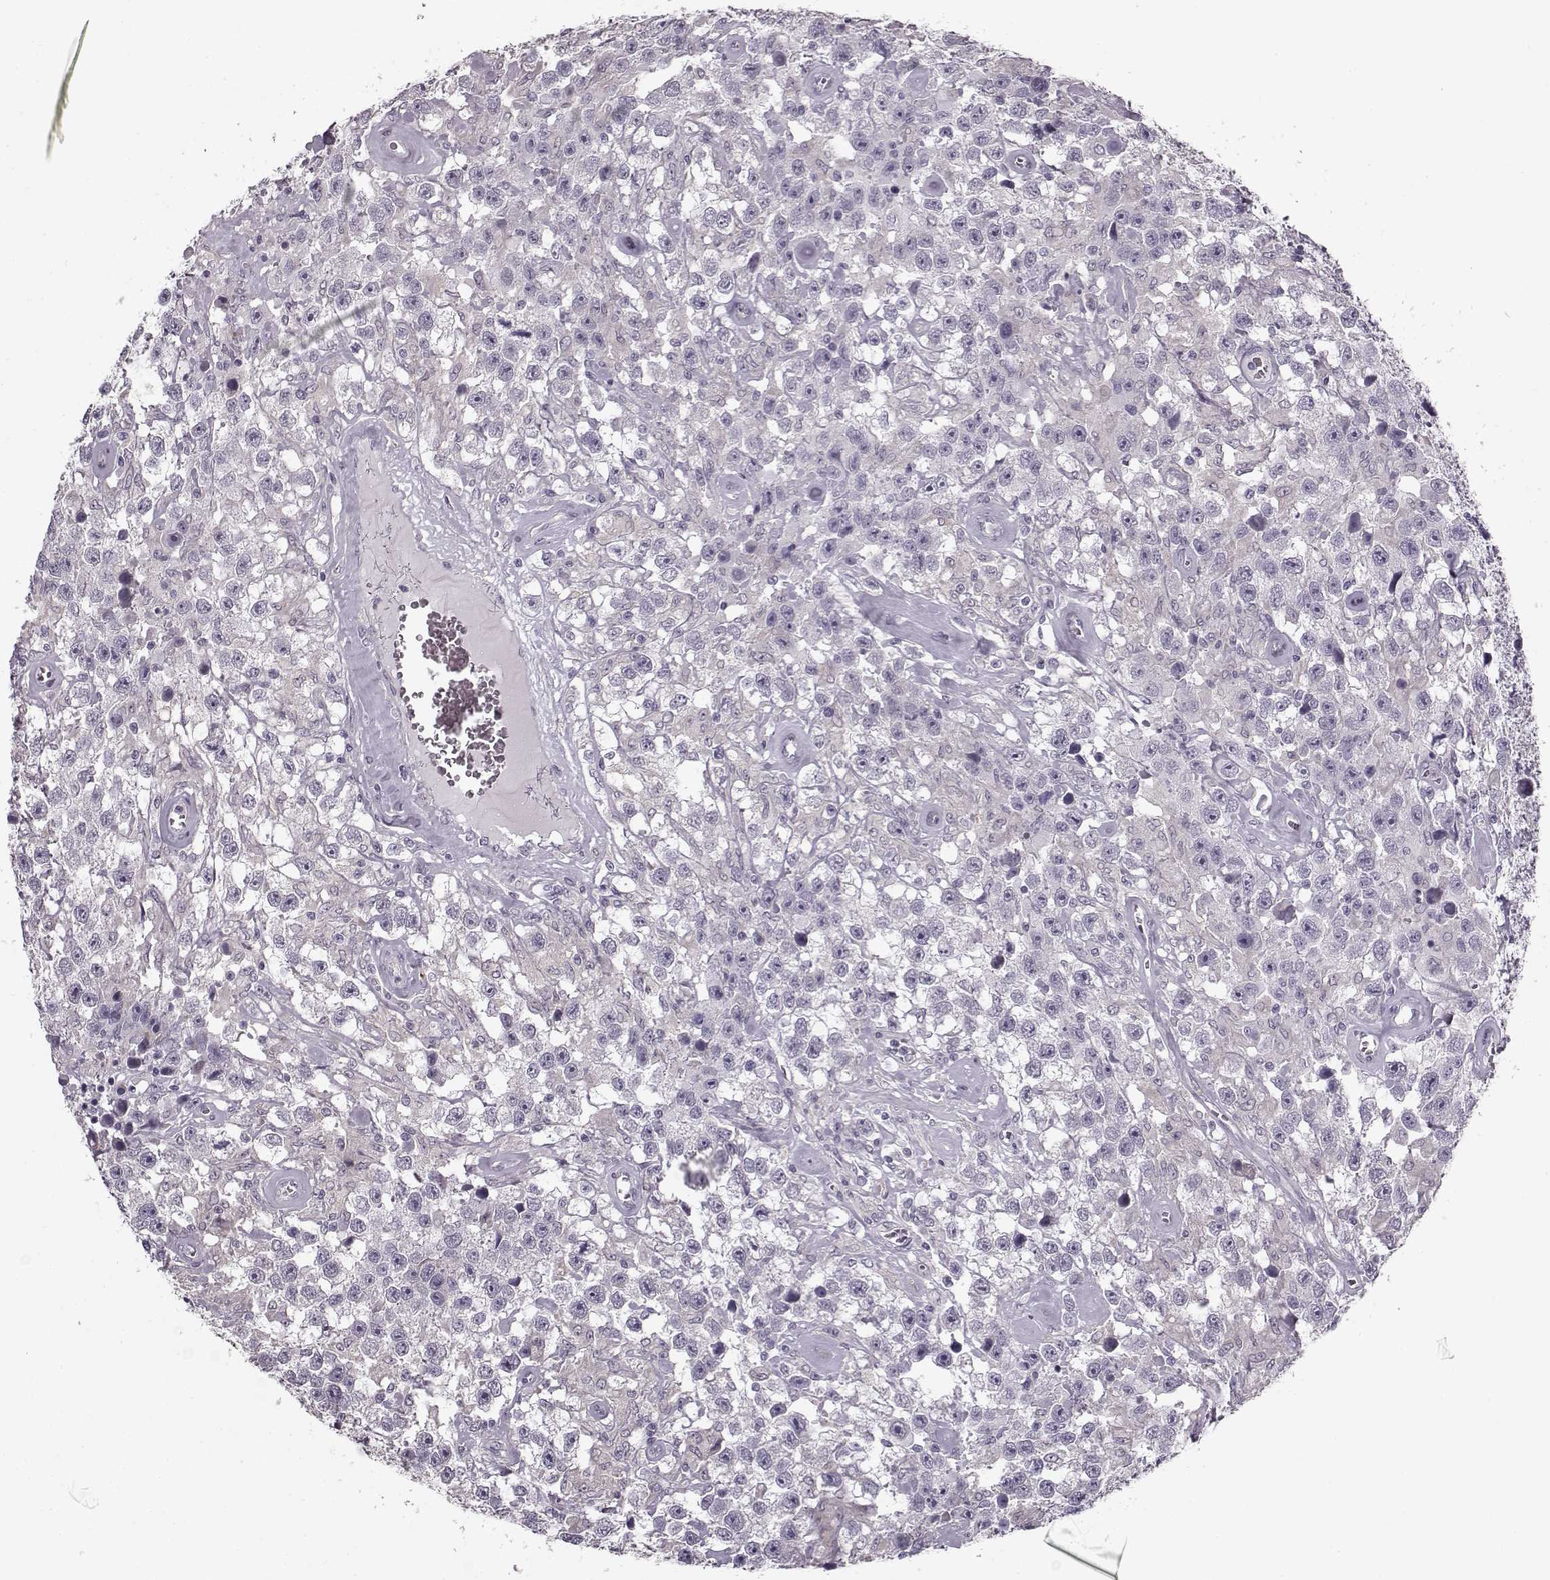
{"staining": {"intensity": "negative", "quantity": "none", "location": "none"}, "tissue": "testis cancer", "cell_type": "Tumor cells", "image_type": "cancer", "snomed": [{"axis": "morphology", "description": "Seminoma, NOS"}, {"axis": "topography", "description": "Testis"}], "caption": "Testis cancer was stained to show a protein in brown. There is no significant expression in tumor cells.", "gene": "MAP6D1", "patient": {"sex": "male", "age": 43}}